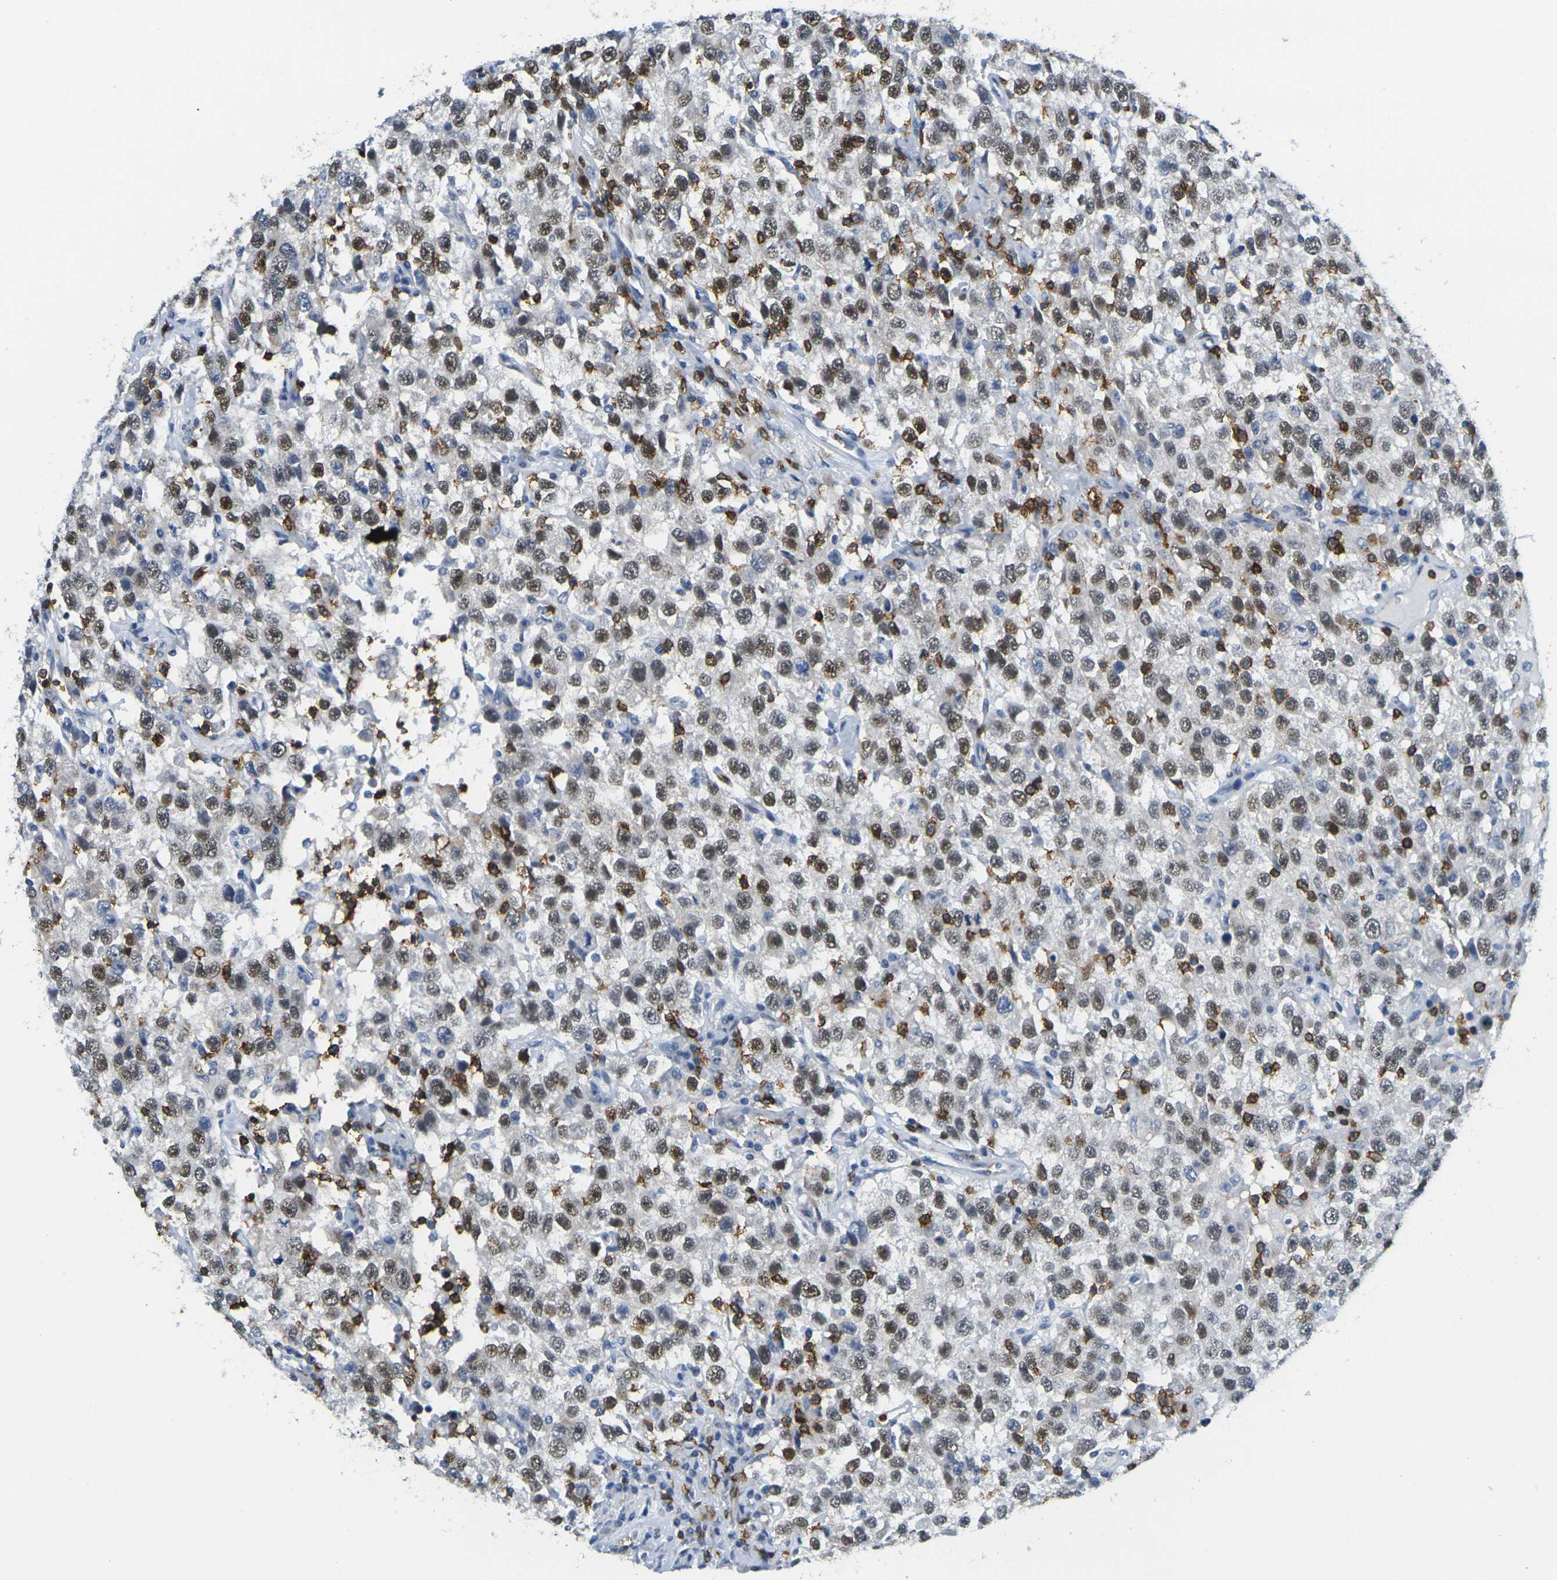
{"staining": {"intensity": "moderate", "quantity": "25%-75%", "location": "nuclear"}, "tissue": "testis cancer", "cell_type": "Tumor cells", "image_type": "cancer", "snomed": [{"axis": "morphology", "description": "Seminoma, NOS"}, {"axis": "topography", "description": "Testis"}], "caption": "Immunohistochemistry (IHC) image of neoplastic tissue: testis seminoma stained using immunohistochemistry shows medium levels of moderate protein expression localized specifically in the nuclear of tumor cells, appearing as a nuclear brown color.", "gene": "CD3D", "patient": {"sex": "male", "age": 41}}